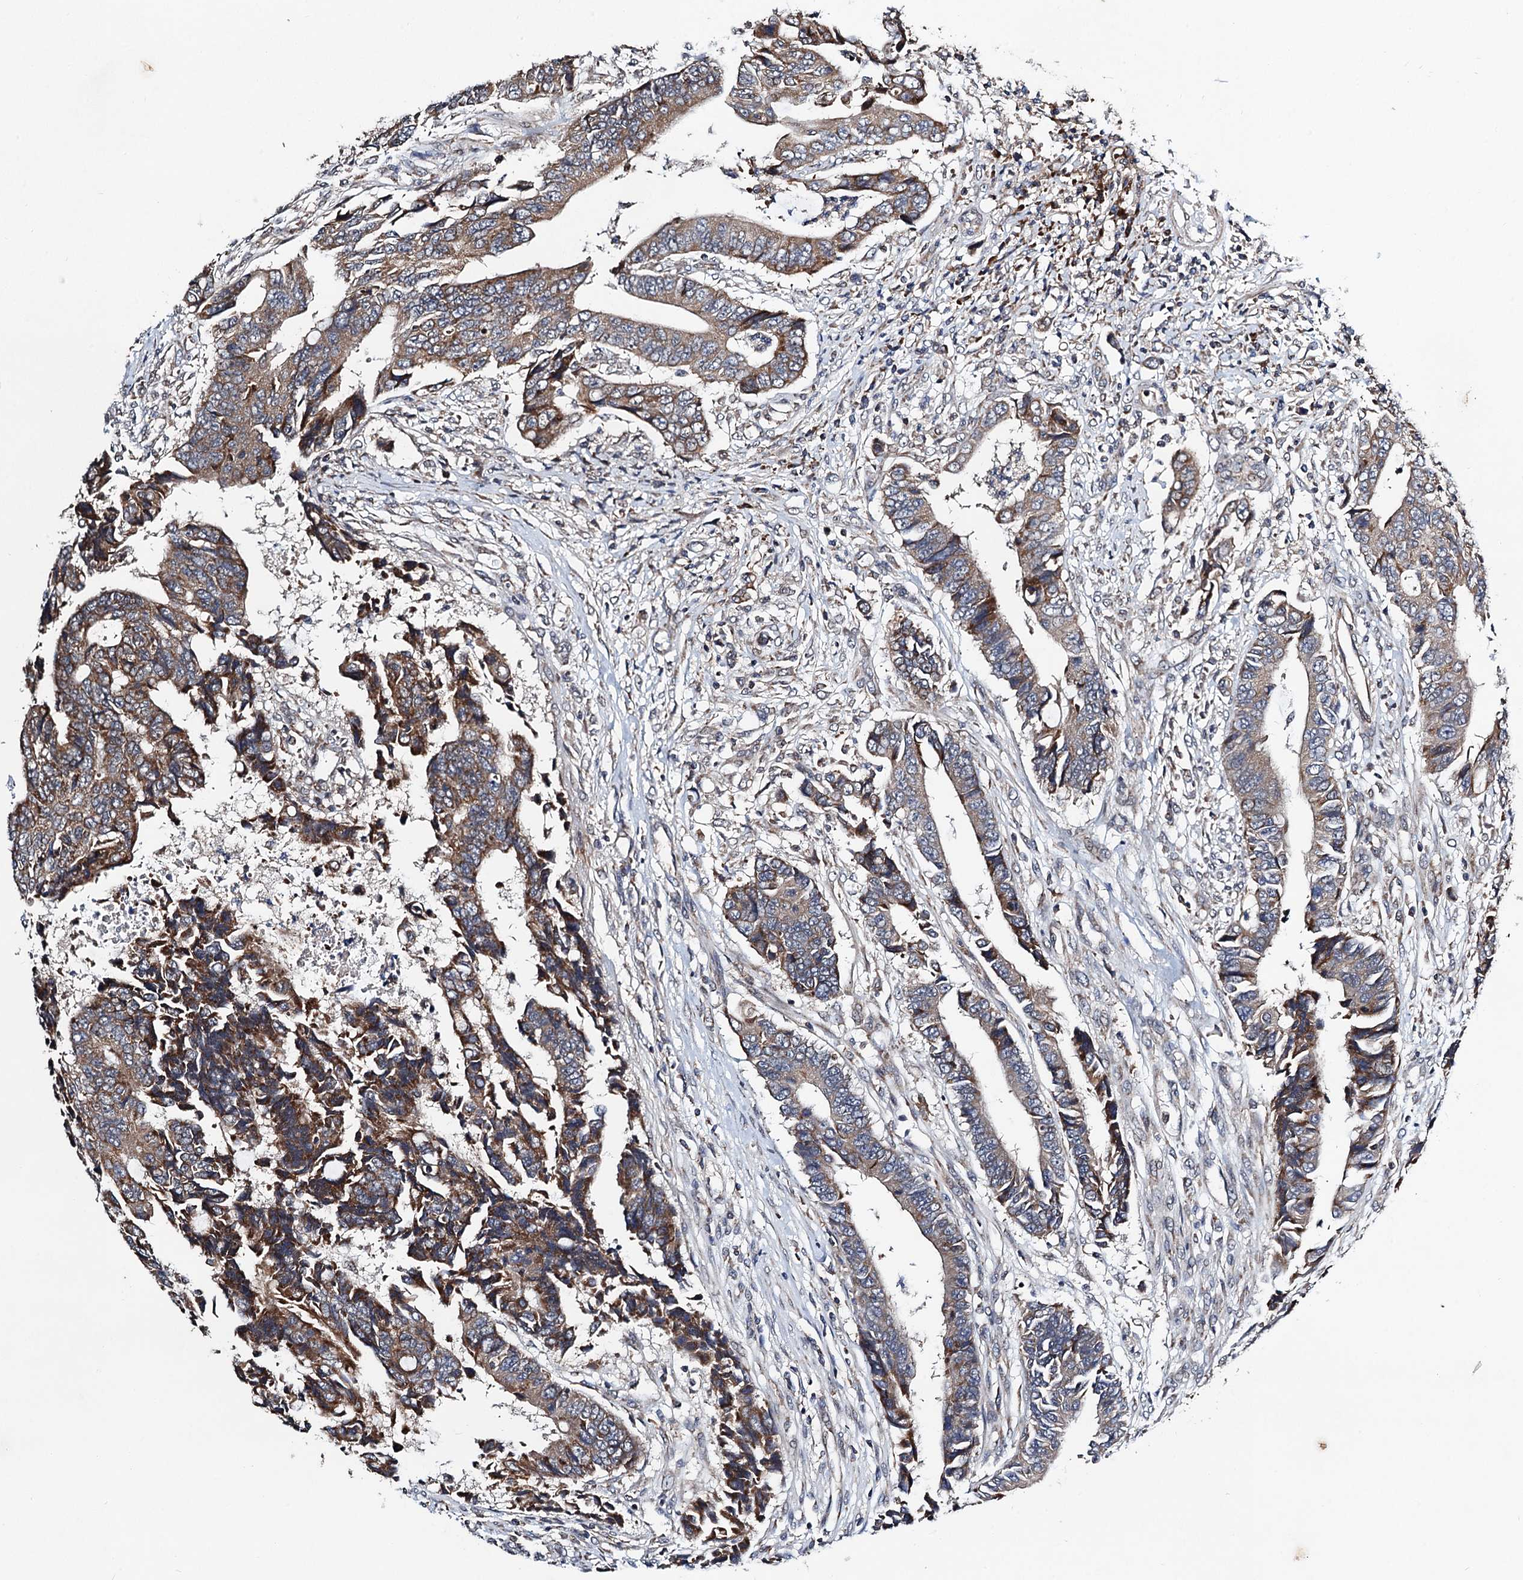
{"staining": {"intensity": "moderate", "quantity": ">75%", "location": "cytoplasmic/membranous"}, "tissue": "colorectal cancer", "cell_type": "Tumor cells", "image_type": "cancer", "snomed": [{"axis": "morphology", "description": "Adenocarcinoma, NOS"}, {"axis": "topography", "description": "Rectum"}], "caption": "Colorectal cancer (adenocarcinoma) stained with IHC displays moderate cytoplasmic/membranous expression in about >75% of tumor cells.", "gene": "CMPK2", "patient": {"sex": "male", "age": 84}}